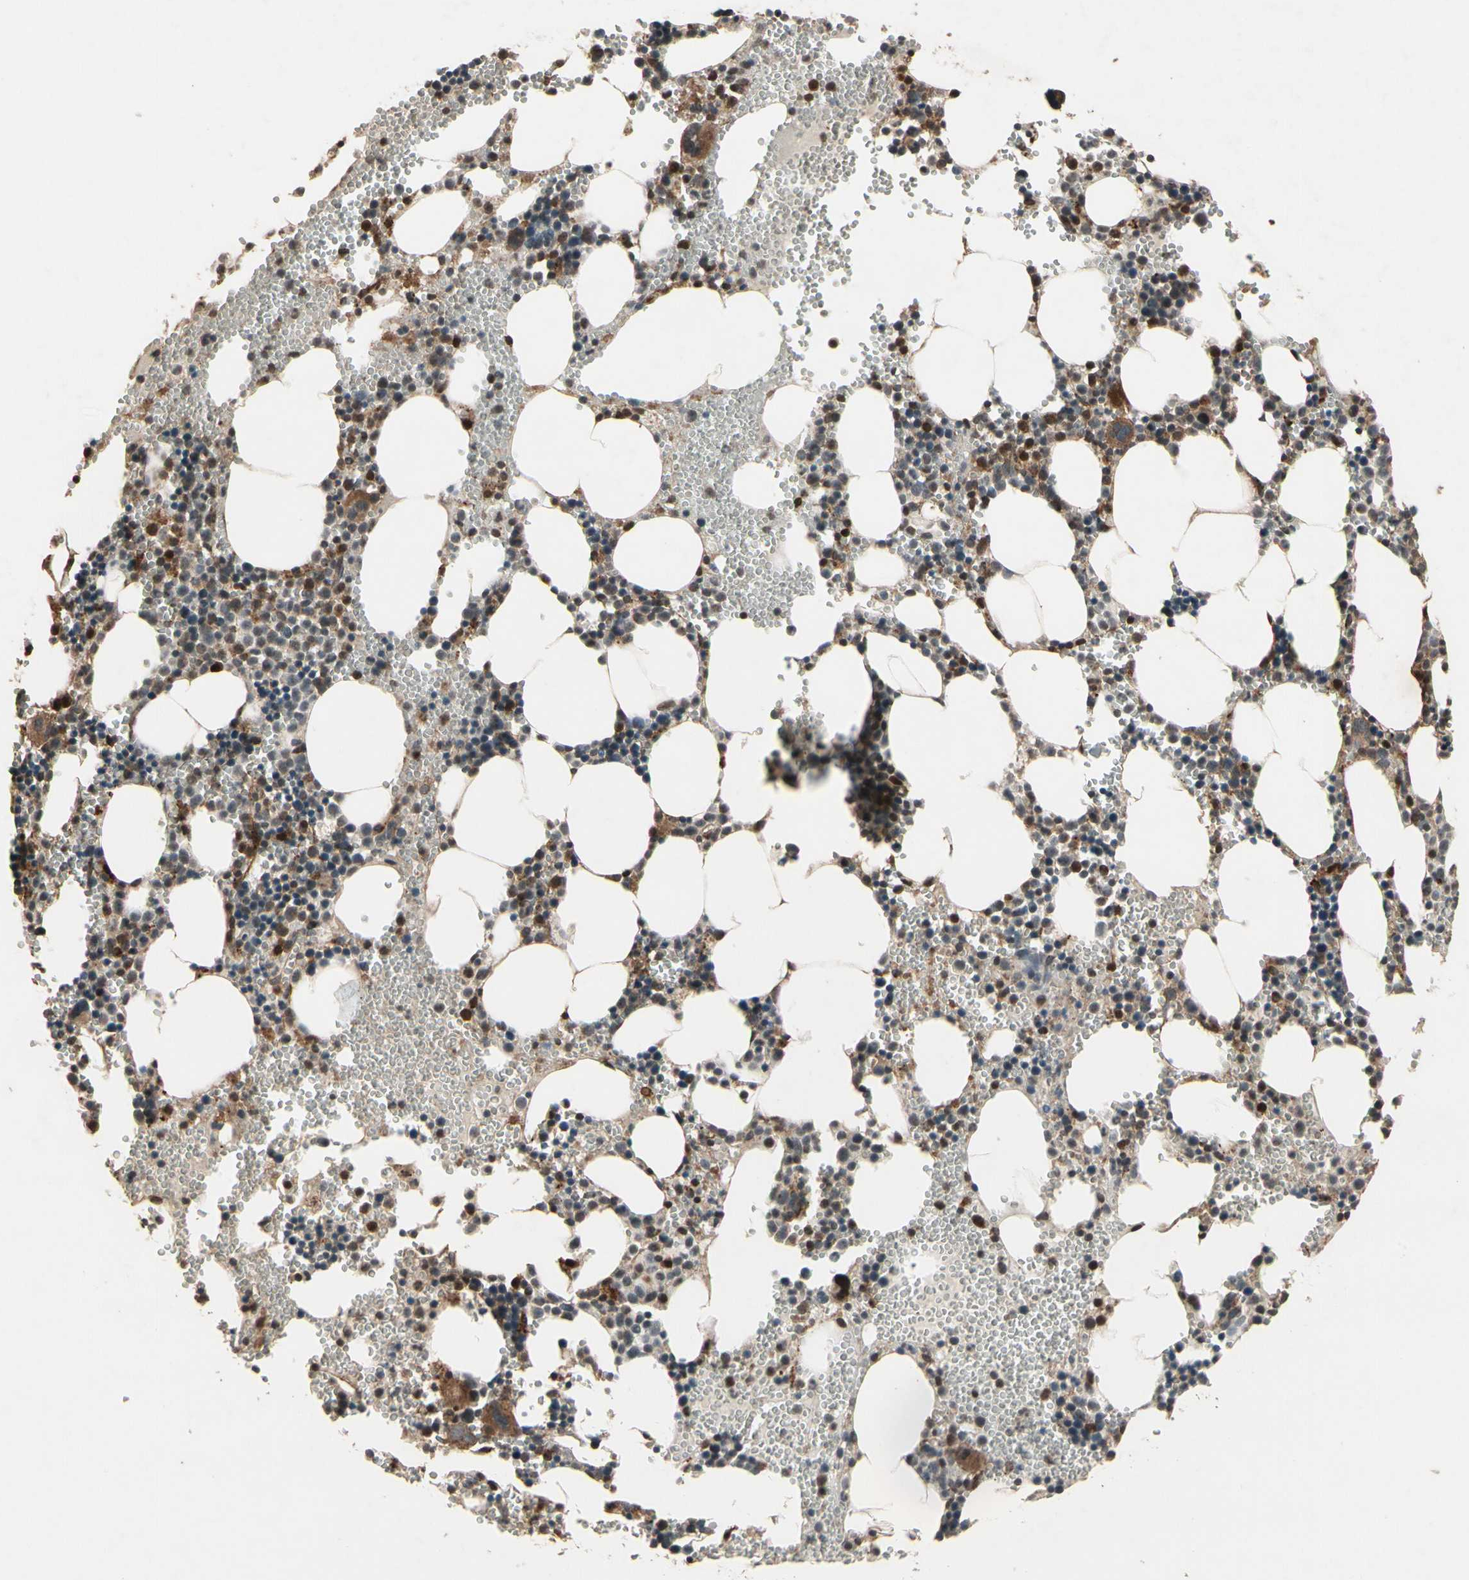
{"staining": {"intensity": "strong", "quantity": "<25%", "location": "cytoplasmic/membranous,nuclear"}, "tissue": "bone marrow", "cell_type": "Hematopoietic cells", "image_type": "normal", "snomed": [{"axis": "morphology", "description": "Normal tissue, NOS"}, {"axis": "morphology", "description": "Inflammation, NOS"}, {"axis": "topography", "description": "Bone marrow"}], "caption": "Immunohistochemical staining of normal human bone marrow exhibits strong cytoplasmic/membranous,nuclear protein staining in about <25% of hematopoietic cells.", "gene": "CSF1R", "patient": {"sex": "male", "age": 42}}